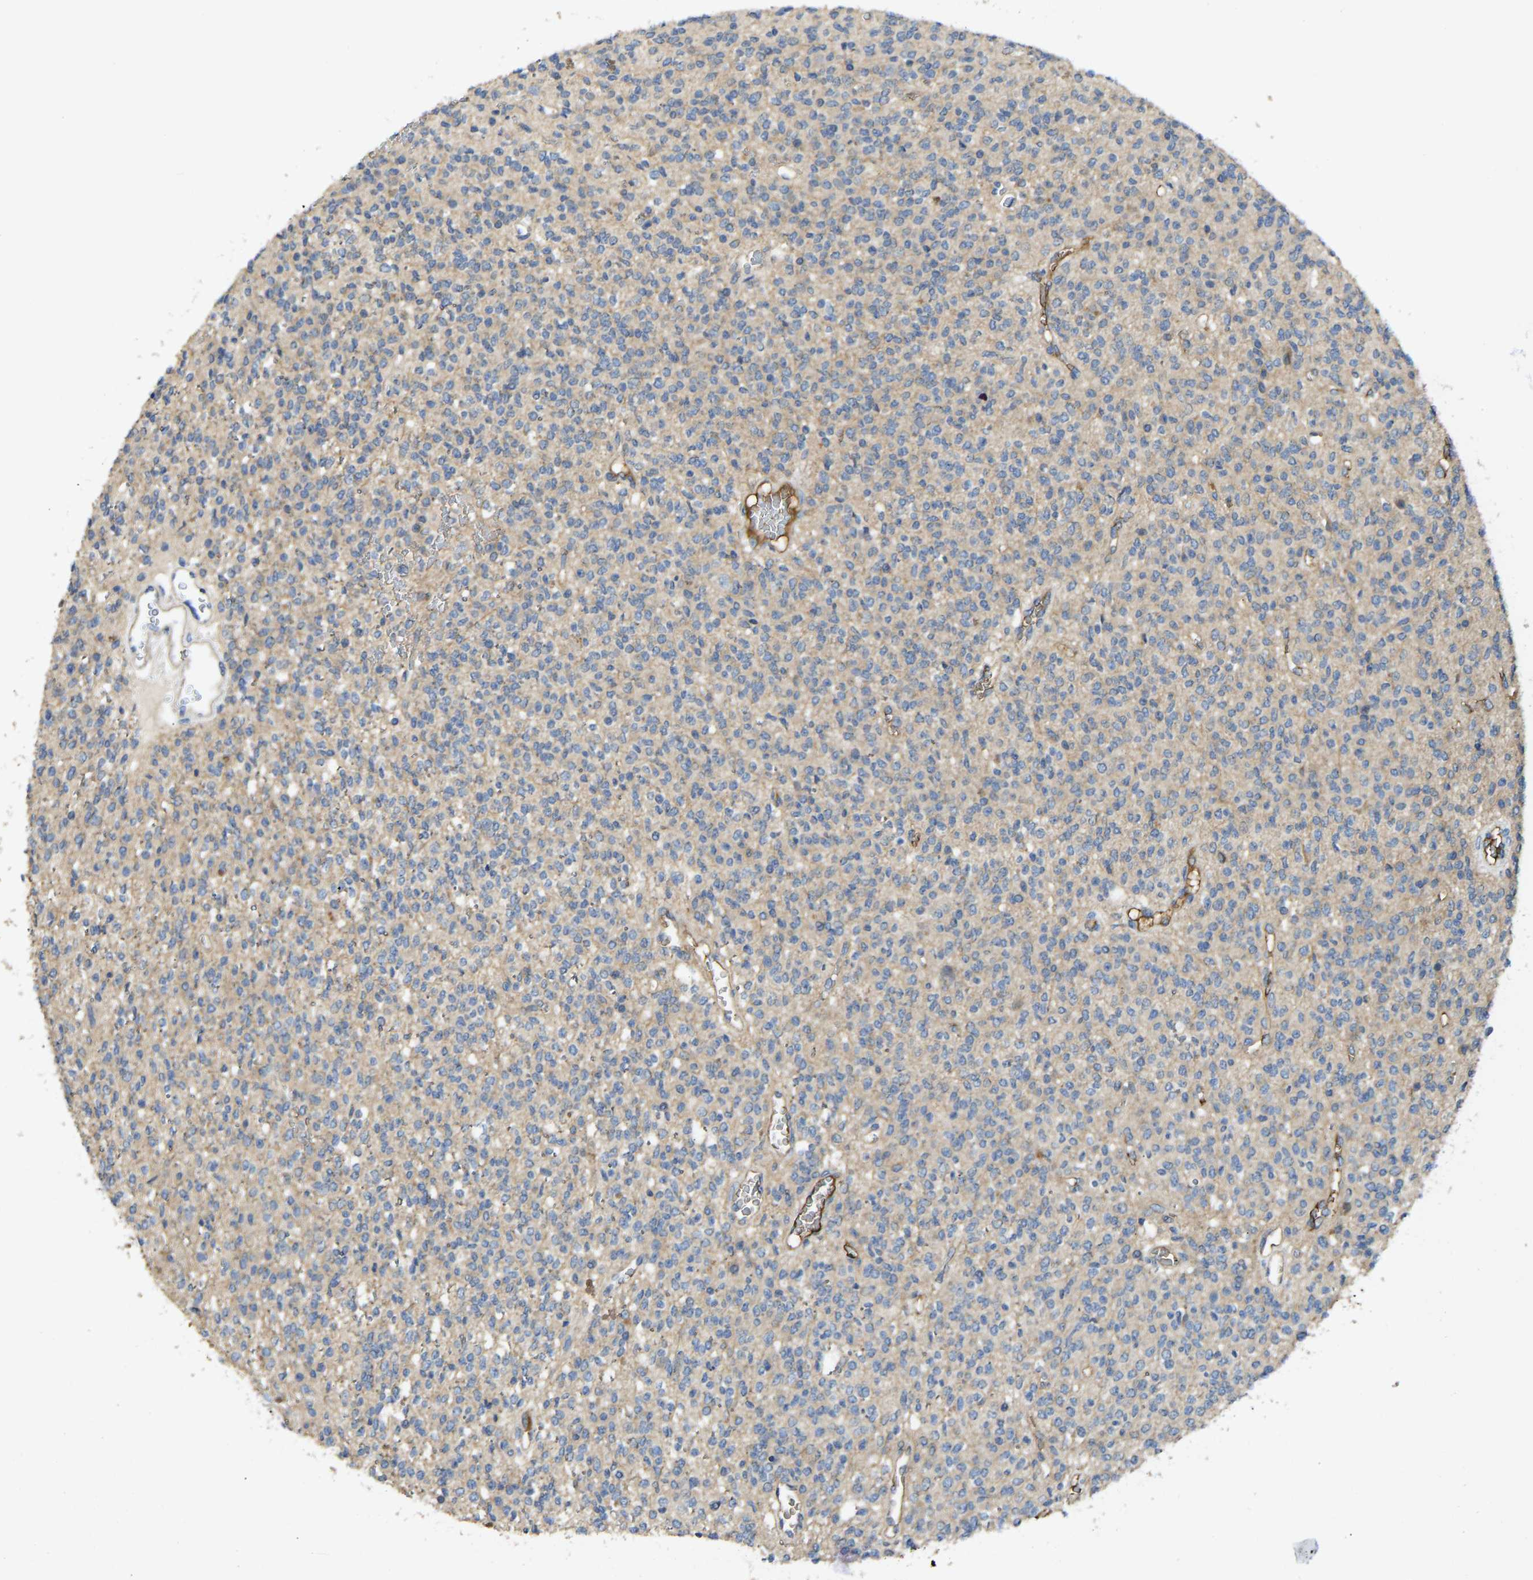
{"staining": {"intensity": "weak", "quantity": "<25%", "location": "cytoplasmic/membranous"}, "tissue": "glioma", "cell_type": "Tumor cells", "image_type": "cancer", "snomed": [{"axis": "morphology", "description": "Glioma, malignant, High grade"}, {"axis": "topography", "description": "Brain"}], "caption": "This is a image of immunohistochemistry staining of glioma, which shows no positivity in tumor cells.", "gene": "VCPKMT", "patient": {"sex": "male", "age": 34}}